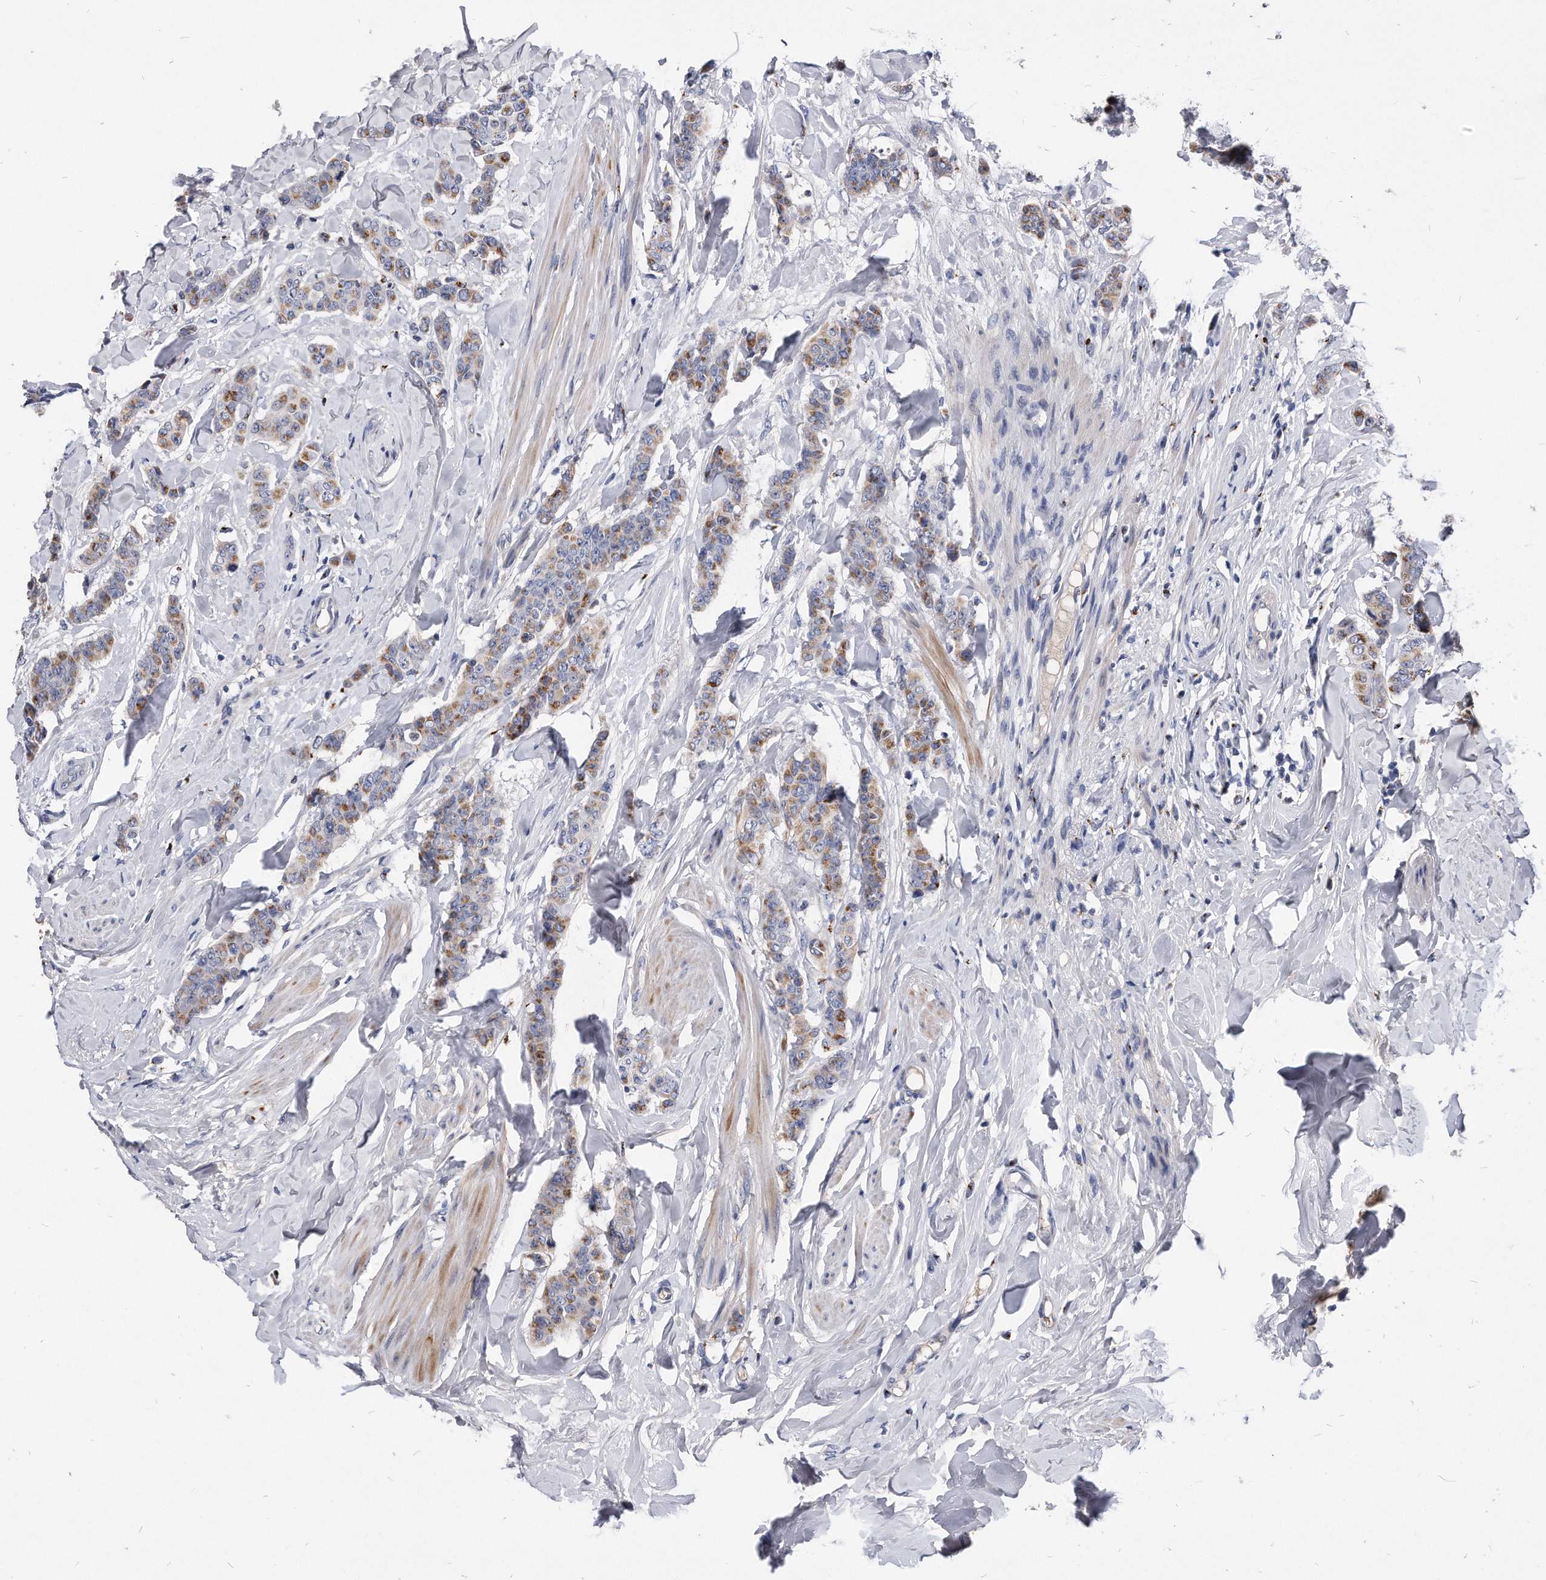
{"staining": {"intensity": "moderate", "quantity": ">75%", "location": "cytoplasmic/membranous"}, "tissue": "breast cancer", "cell_type": "Tumor cells", "image_type": "cancer", "snomed": [{"axis": "morphology", "description": "Duct carcinoma"}, {"axis": "topography", "description": "Breast"}], "caption": "Approximately >75% of tumor cells in breast cancer (infiltrating ductal carcinoma) exhibit moderate cytoplasmic/membranous protein positivity as visualized by brown immunohistochemical staining.", "gene": "MGAT4A", "patient": {"sex": "female", "age": 40}}